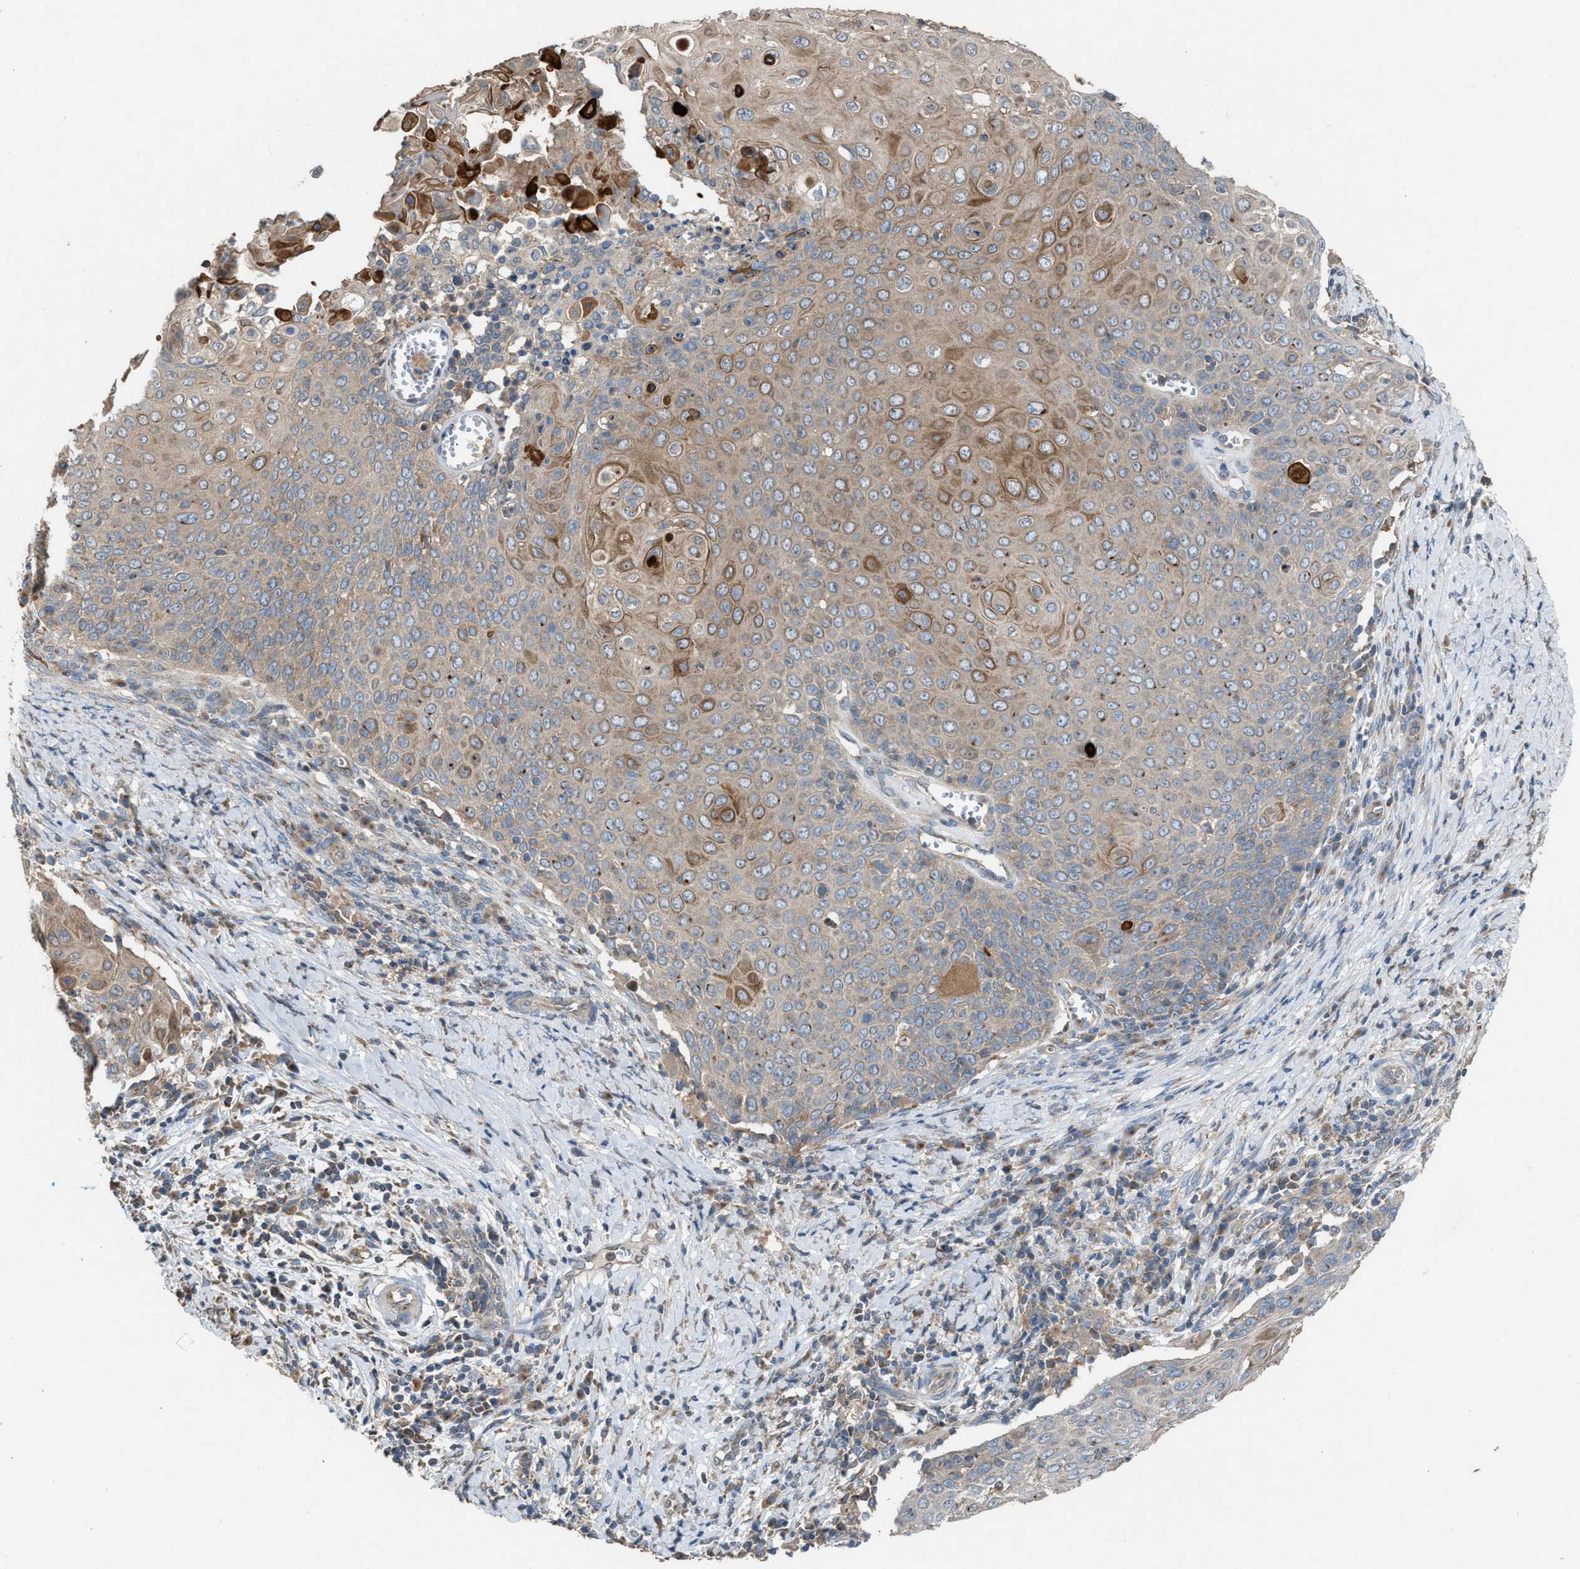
{"staining": {"intensity": "weak", "quantity": "25%-75%", "location": "cytoplasmic/membranous"}, "tissue": "cervical cancer", "cell_type": "Tumor cells", "image_type": "cancer", "snomed": [{"axis": "morphology", "description": "Squamous cell carcinoma, NOS"}, {"axis": "topography", "description": "Cervix"}], "caption": "Cervical squamous cell carcinoma tissue exhibits weak cytoplasmic/membranous positivity in approximately 25%-75% of tumor cells", "gene": "TPK1", "patient": {"sex": "female", "age": 39}}